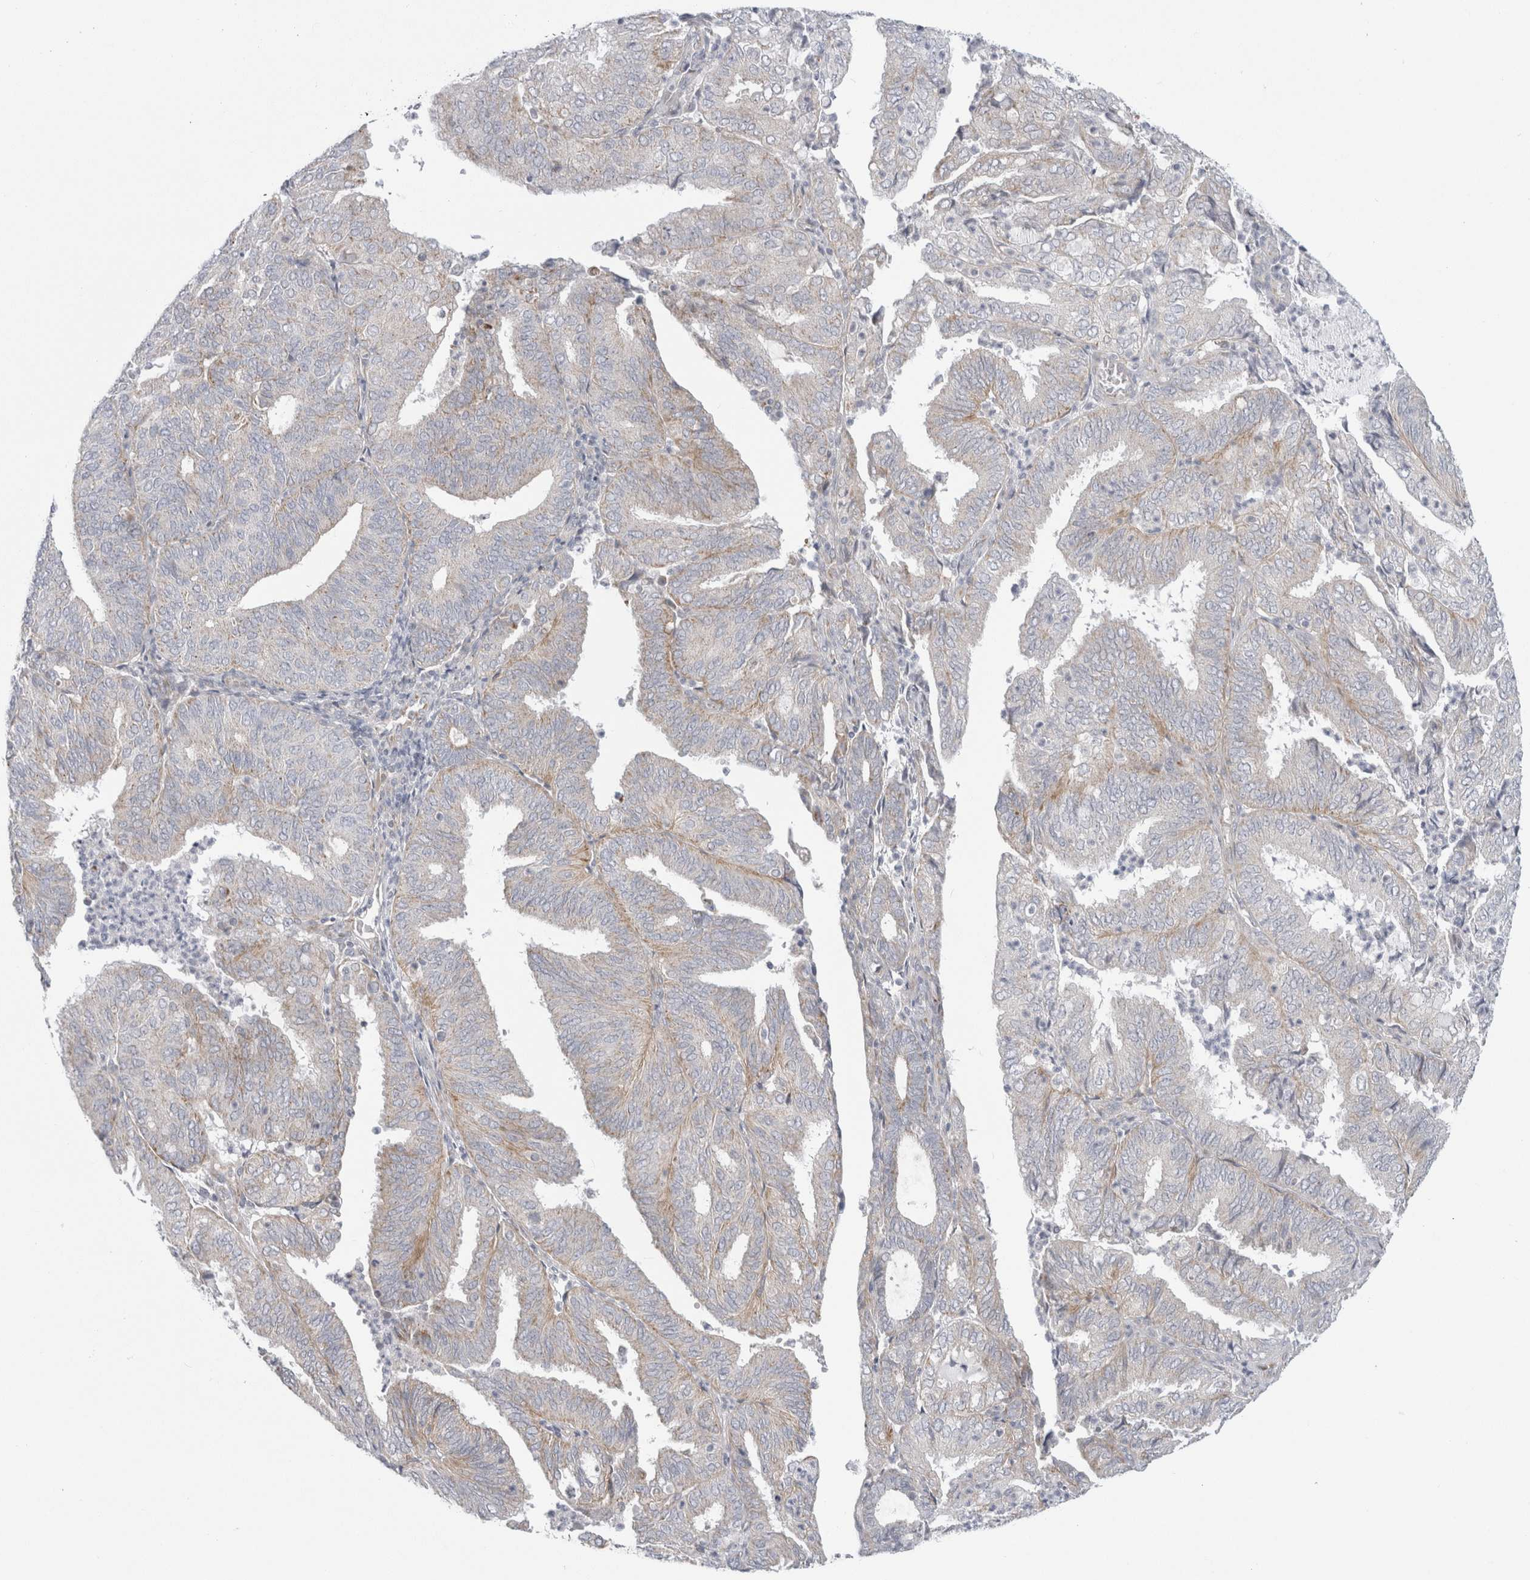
{"staining": {"intensity": "weak", "quantity": "<25%", "location": "cytoplasmic/membranous"}, "tissue": "endometrial cancer", "cell_type": "Tumor cells", "image_type": "cancer", "snomed": [{"axis": "morphology", "description": "Adenocarcinoma, NOS"}, {"axis": "topography", "description": "Uterus"}], "caption": "IHC of endometrial cancer (adenocarcinoma) reveals no positivity in tumor cells.", "gene": "FAHD1", "patient": {"sex": "female", "age": 60}}